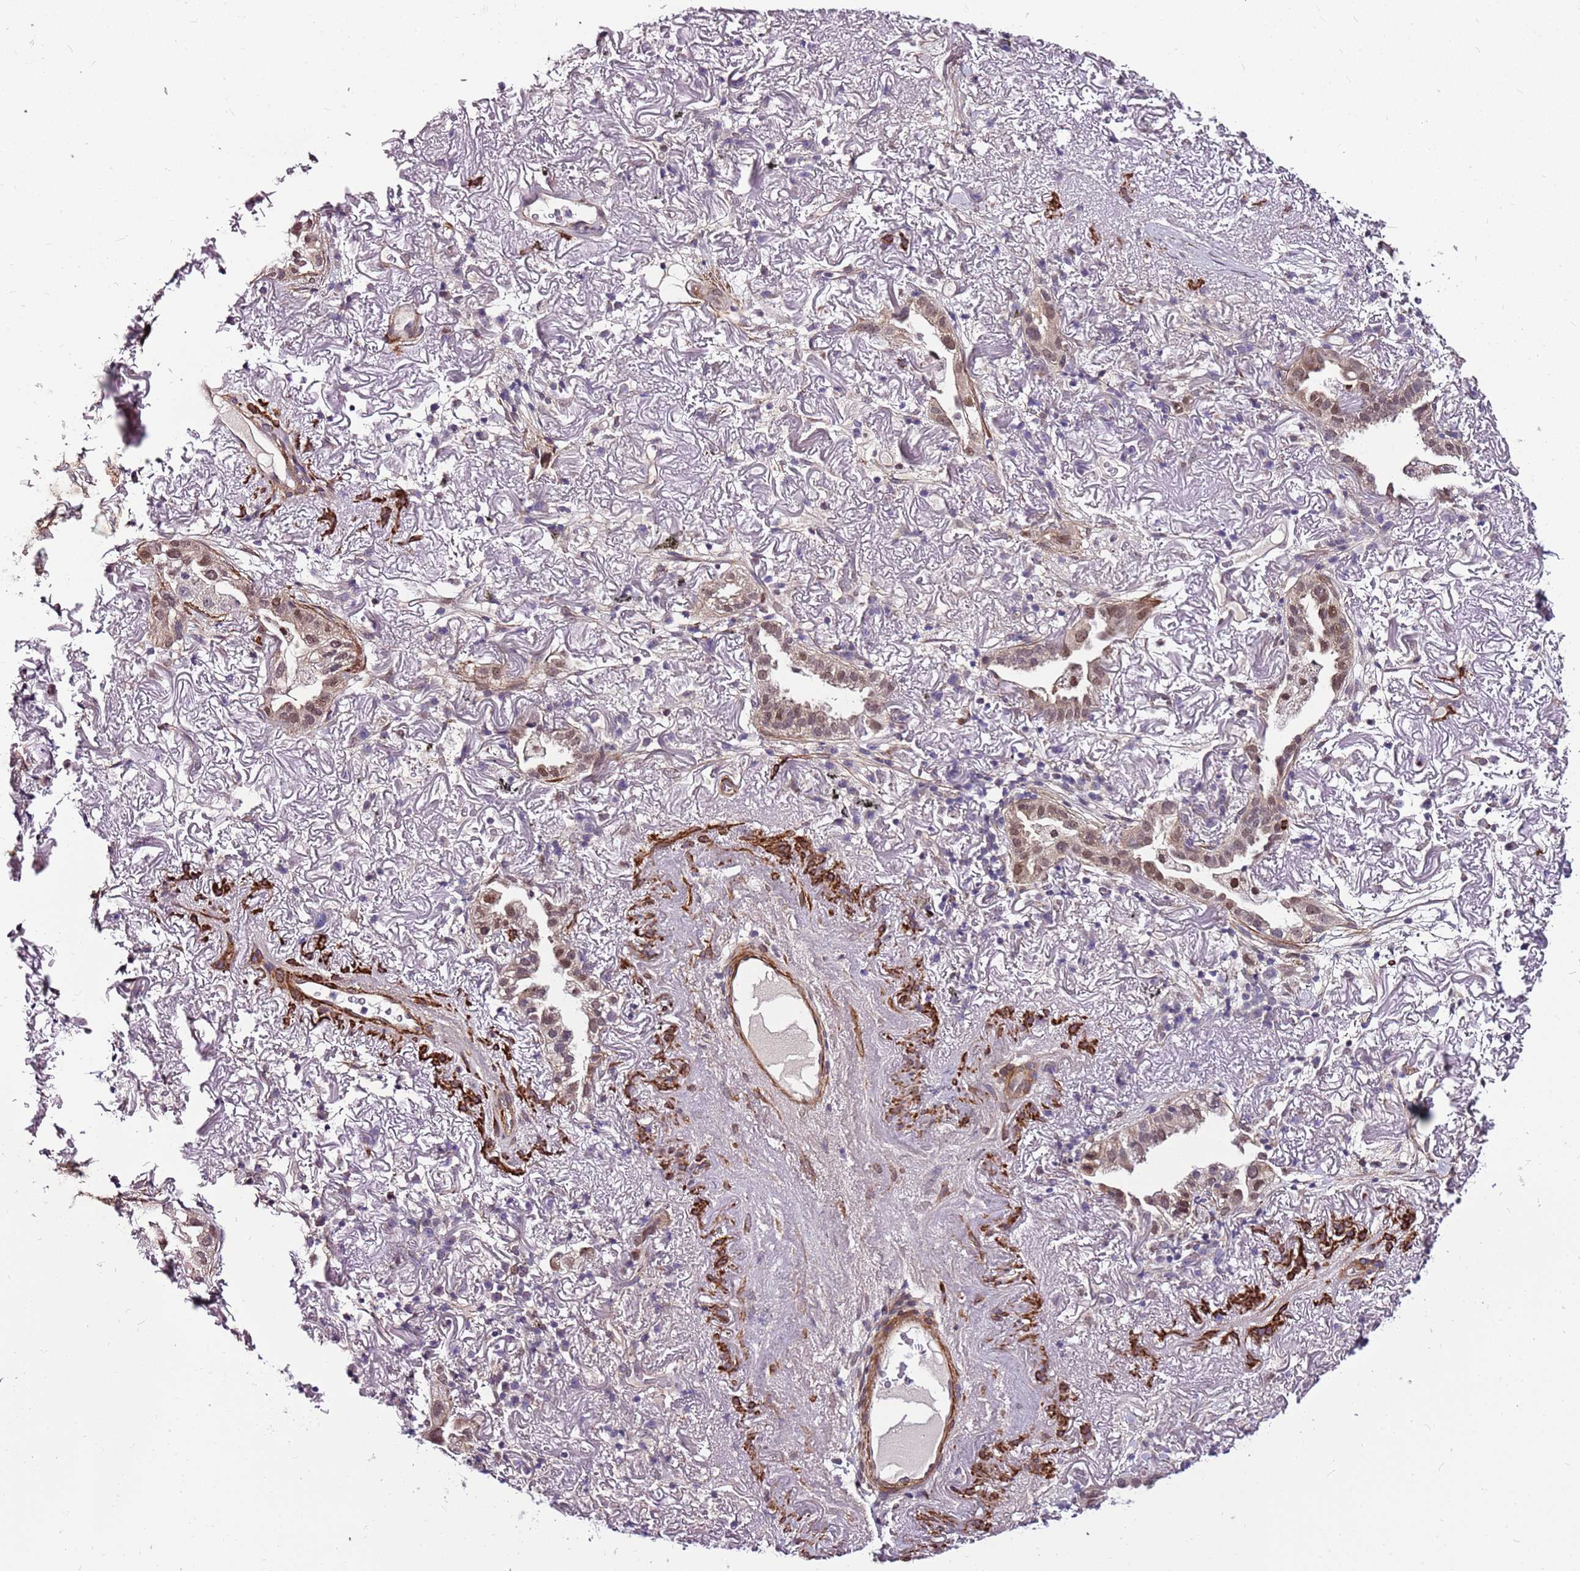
{"staining": {"intensity": "weak", "quantity": "25%-75%", "location": "cytoplasmic/membranous,nuclear"}, "tissue": "lung cancer", "cell_type": "Tumor cells", "image_type": "cancer", "snomed": [{"axis": "morphology", "description": "Adenocarcinoma, NOS"}, {"axis": "topography", "description": "Lung"}], "caption": "Brown immunohistochemical staining in human adenocarcinoma (lung) displays weak cytoplasmic/membranous and nuclear expression in about 25%-75% of tumor cells.", "gene": "POLE3", "patient": {"sex": "female", "age": 69}}